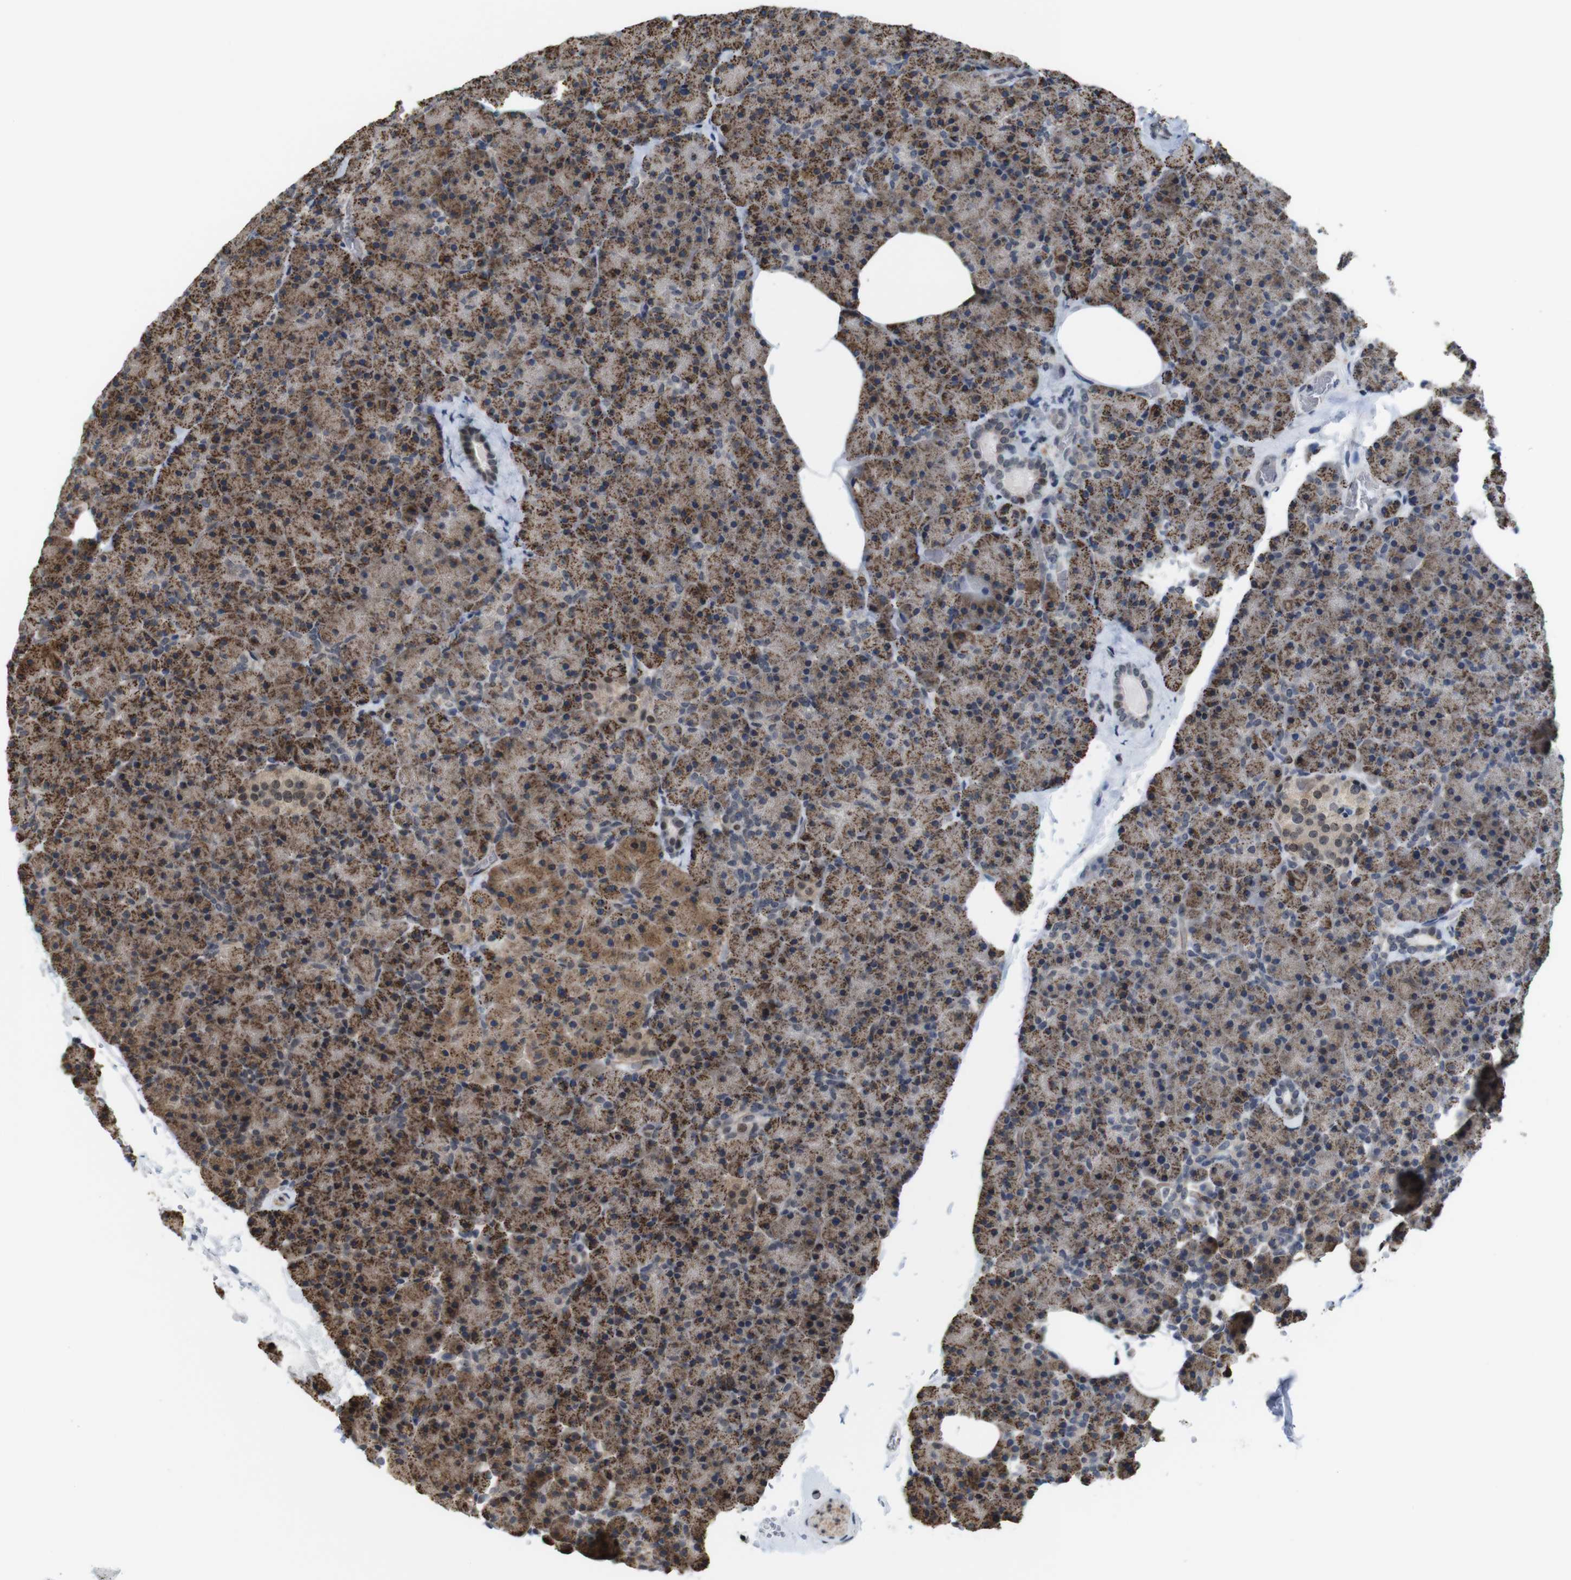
{"staining": {"intensity": "moderate", "quantity": ">75%", "location": "cytoplasmic/membranous,nuclear"}, "tissue": "pancreas", "cell_type": "Exocrine glandular cells", "image_type": "normal", "snomed": [{"axis": "morphology", "description": "Normal tissue, NOS"}, {"axis": "topography", "description": "Pancreas"}], "caption": "High-magnification brightfield microscopy of benign pancreas stained with DAB (3,3'-diaminobenzidine) (brown) and counterstained with hematoxylin (blue). exocrine glandular cells exhibit moderate cytoplasmic/membranous,nuclear expression is identified in about>75% of cells. The staining was performed using DAB (3,3'-diaminobenzidine) to visualize the protein expression in brown, while the nuclei were stained in blue with hematoxylin (Magnification: 20x).", "gene": "PNMA8A", "patient": {"sex": "female", "age": 35}}